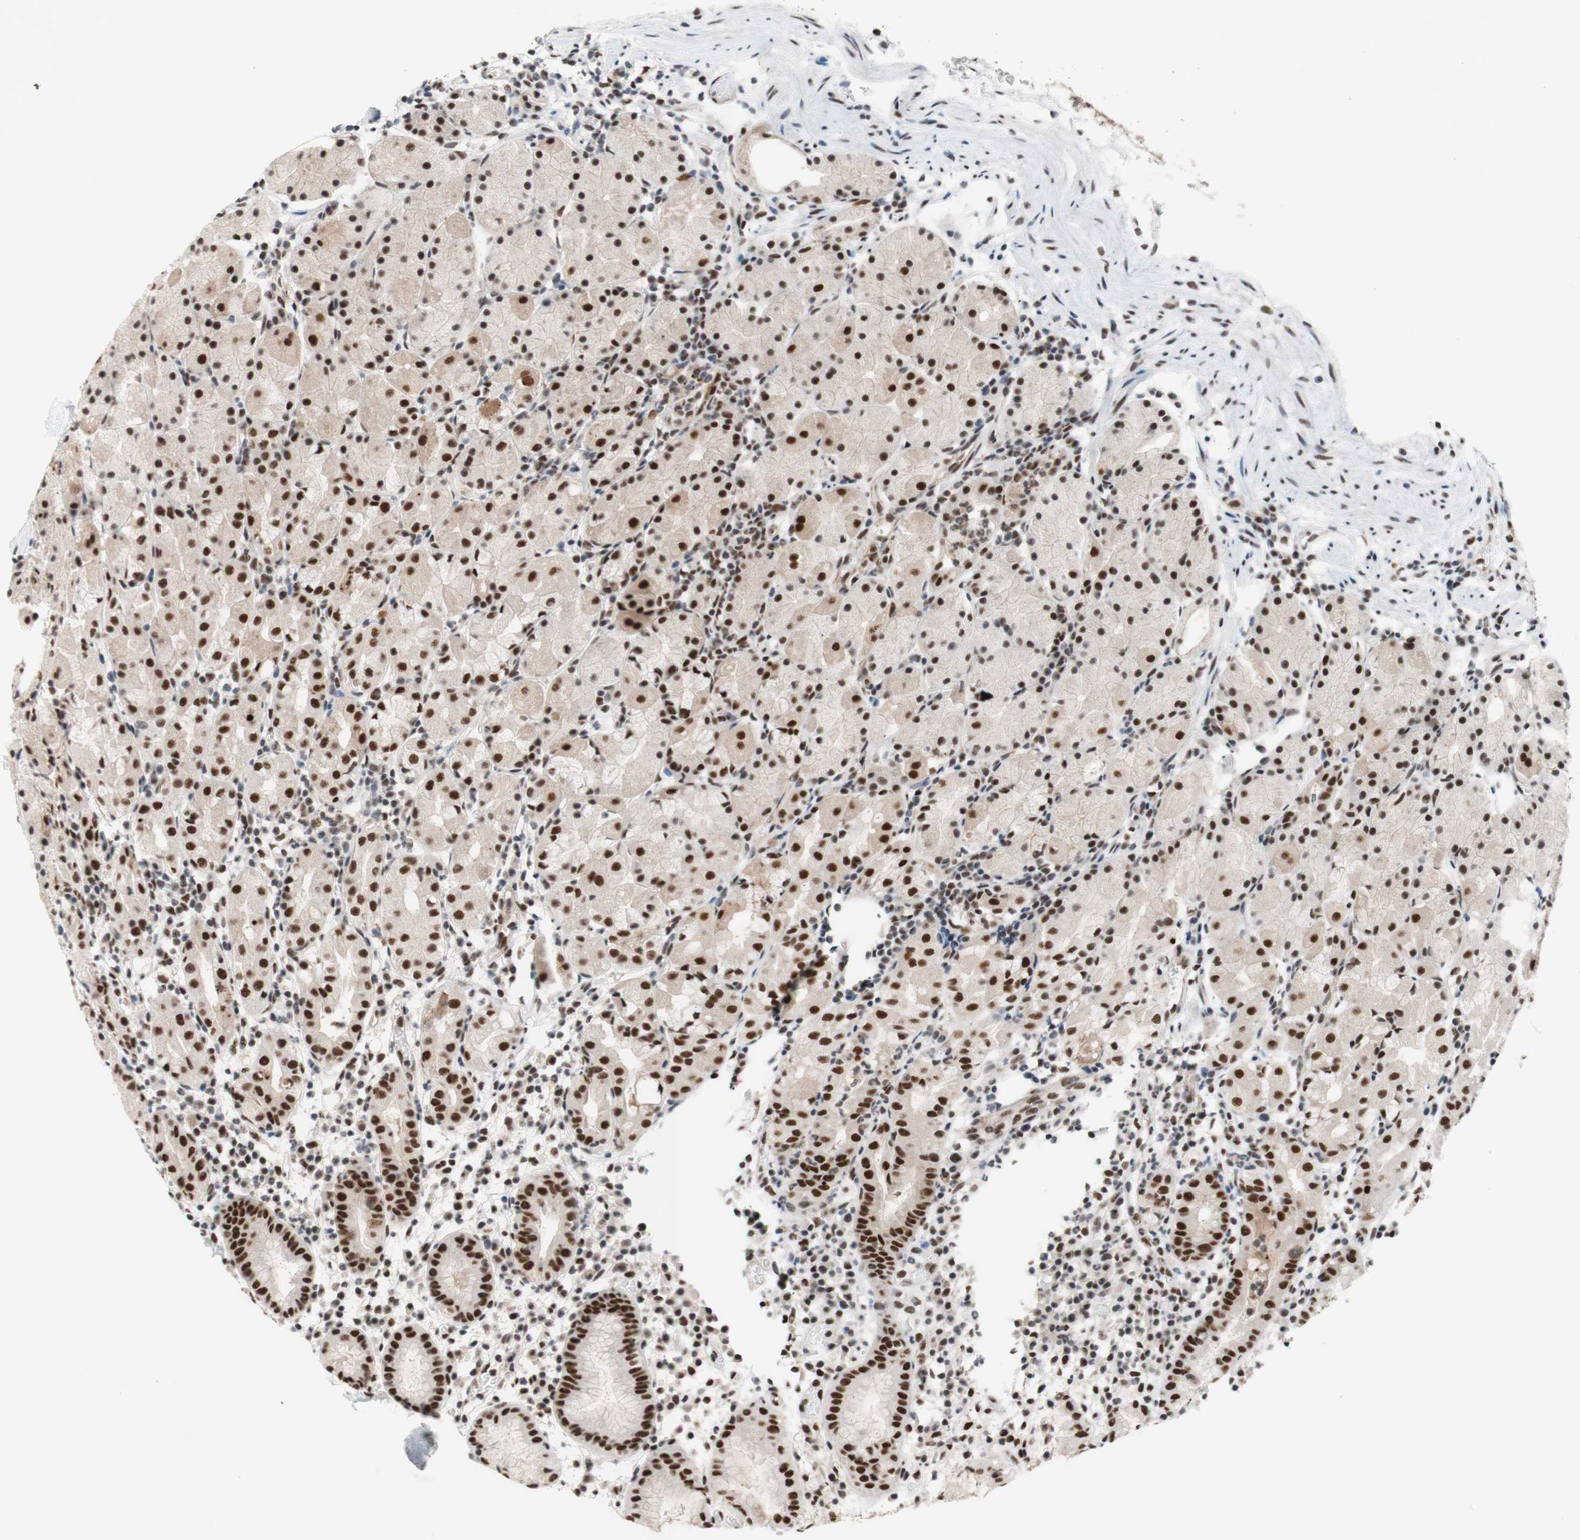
{"staining": {"intensity": "strong", "quantity": ">75%", "location": "nuclear"}, "tissue": "stomach", "cell_type": "Glandular cells", "image_type": "normal", "snomed": [{"axis": "morphology", "description": "Normal tissue, NOS"}, {"axis": "topography", "description": "Stomach"}, {"axis": "topography", "description": "Stomach, lower"}], "caption": "Protein expression analysis of unremarkable stomach demonstrates strong nuclear positivity in about >75% of glandular cells.", "gene": "PRPF19", "patient": {"sex": "female", "age": 75}}